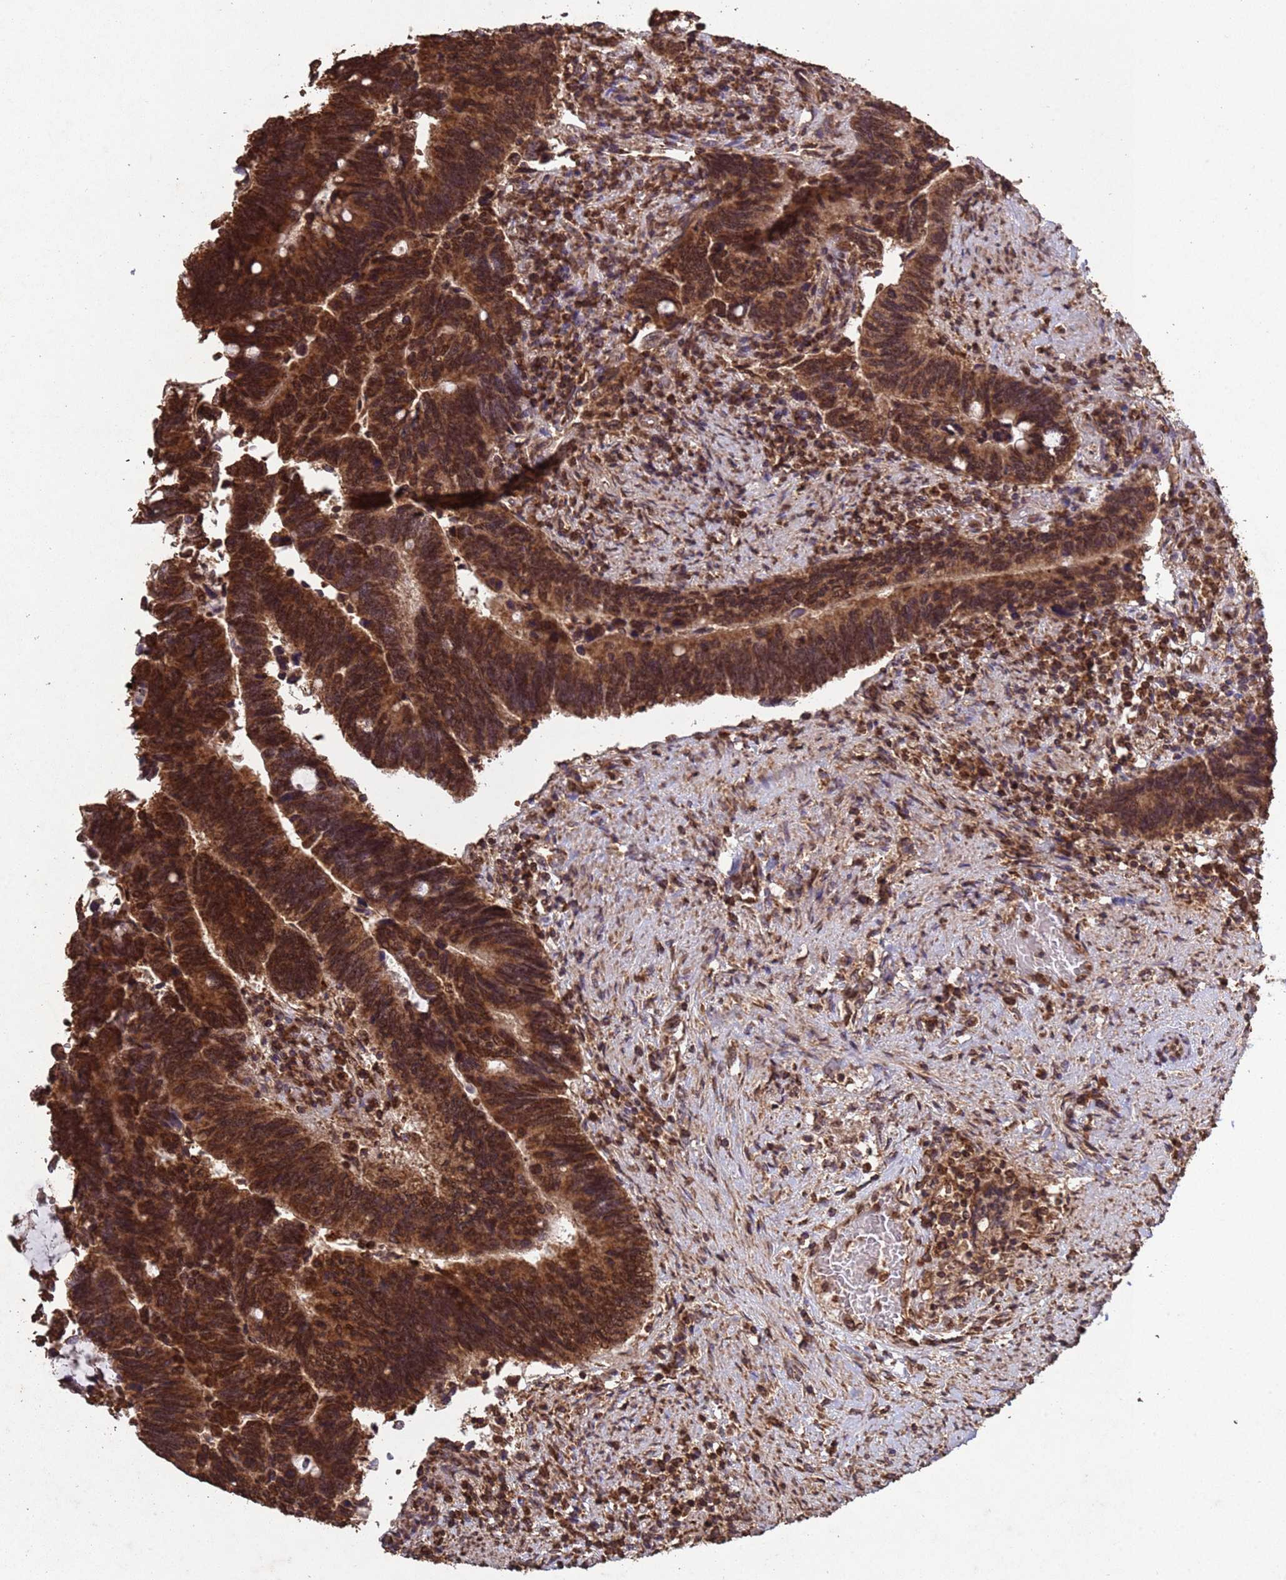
{"staining": {"intensity": "strong", "quantity": ">75%", "location": "cytoplasmic/membranous,nuclear"}, "tissue": "colorectal cancer", "cell_type": "Tumor cells", "image_type": "cancer", "snomed": [{"axis": "morphology", "description": "Adenocarcinoma, NOS"}, {"axis": "topography", "description": "Colon"}], "caption": "Colorectal adenocarcinoma was stained to show a protein in brown. There is high levels of strong cytoplasmic/membranous and nuclear positivity in about >75% of tumor cells. The protein is shown in brown color, while the nuclei are stained blue.", "gene": "HDAC10", "patient": {"sex": "male", "age": 87}}